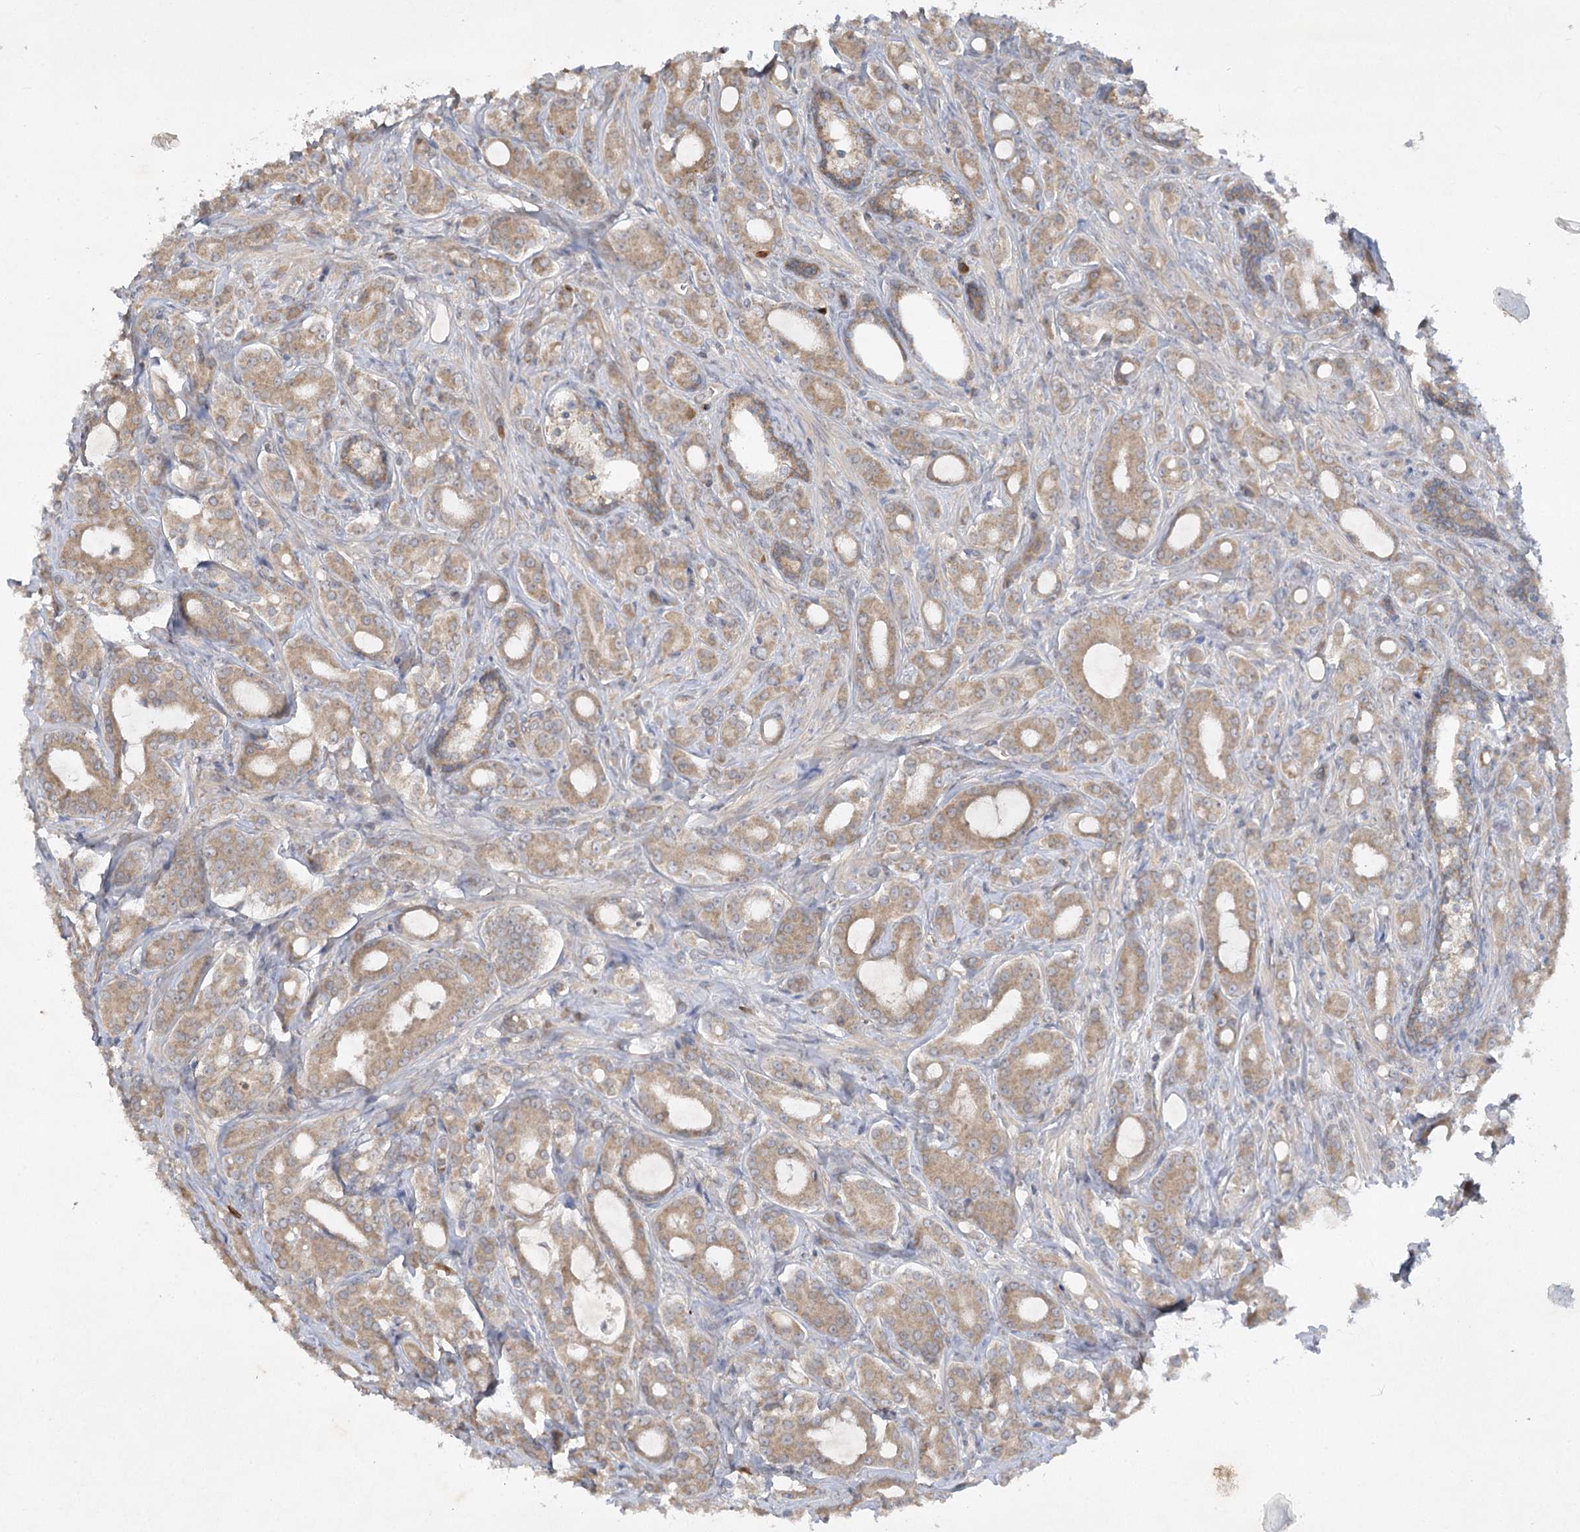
{"staining": {"intensity": "moderate", "quantity": ">75%", "location": "cytoplasmic/membranous"}, "tissue": "prostate cancer", "cell_type": "Tumor cells", "image_type": "cancer", "snomed": [{"axis": "morphology", "description": "Adenocarcinoma, High grade"}, {"axis": "topography", "description": "Prostate"}], "caption": "Immunohistochemistry (IHC) photomicrograph of high-grade adenocarcinoma (prostate) stained for a protein (brown), which shows medium levels of moderate cytoplasmic/membranous expression in about >75% of tumor cells.", "gene": "TRAF3IP1", "patient": {"sex": "male", "age": 72}}